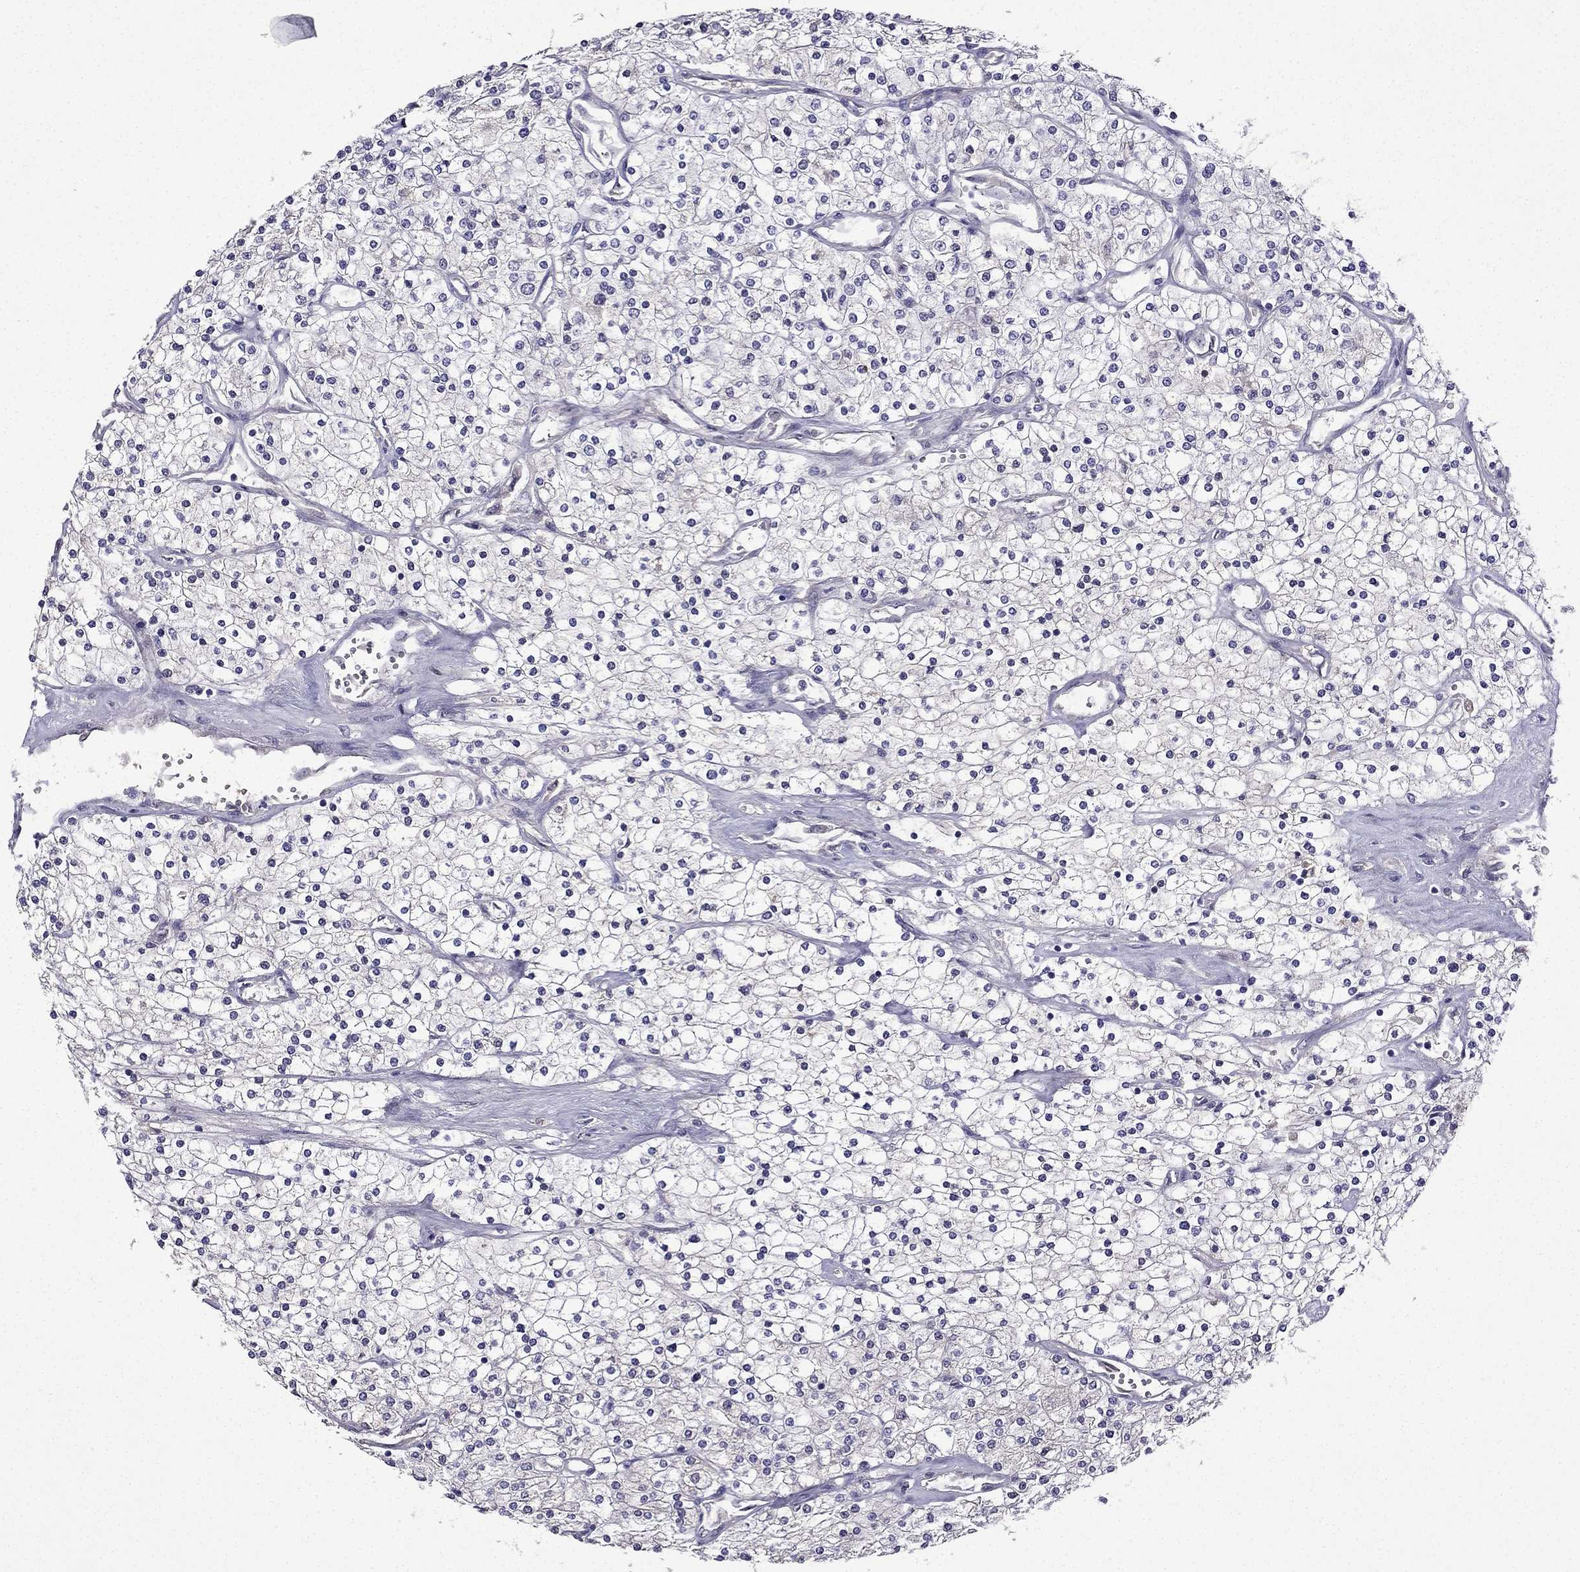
{"staining": {"intensity": "negative", "quantity": "none", "location": "none"}, "tissue": "renal cancer", "cell_type": "Tumor cells", "image_type": "cancer", "snomed": [{"axis": "morphology", "description": "Adenocarcinoma, NOS"}, {"axis": "topography", "description": "Kidney"}], "caption": "Tumor cells are negative for brown protein staining in renal adenocarcinoma.", "gene": "UHRF1", "patient": {"sex": "male", "age": 80}}